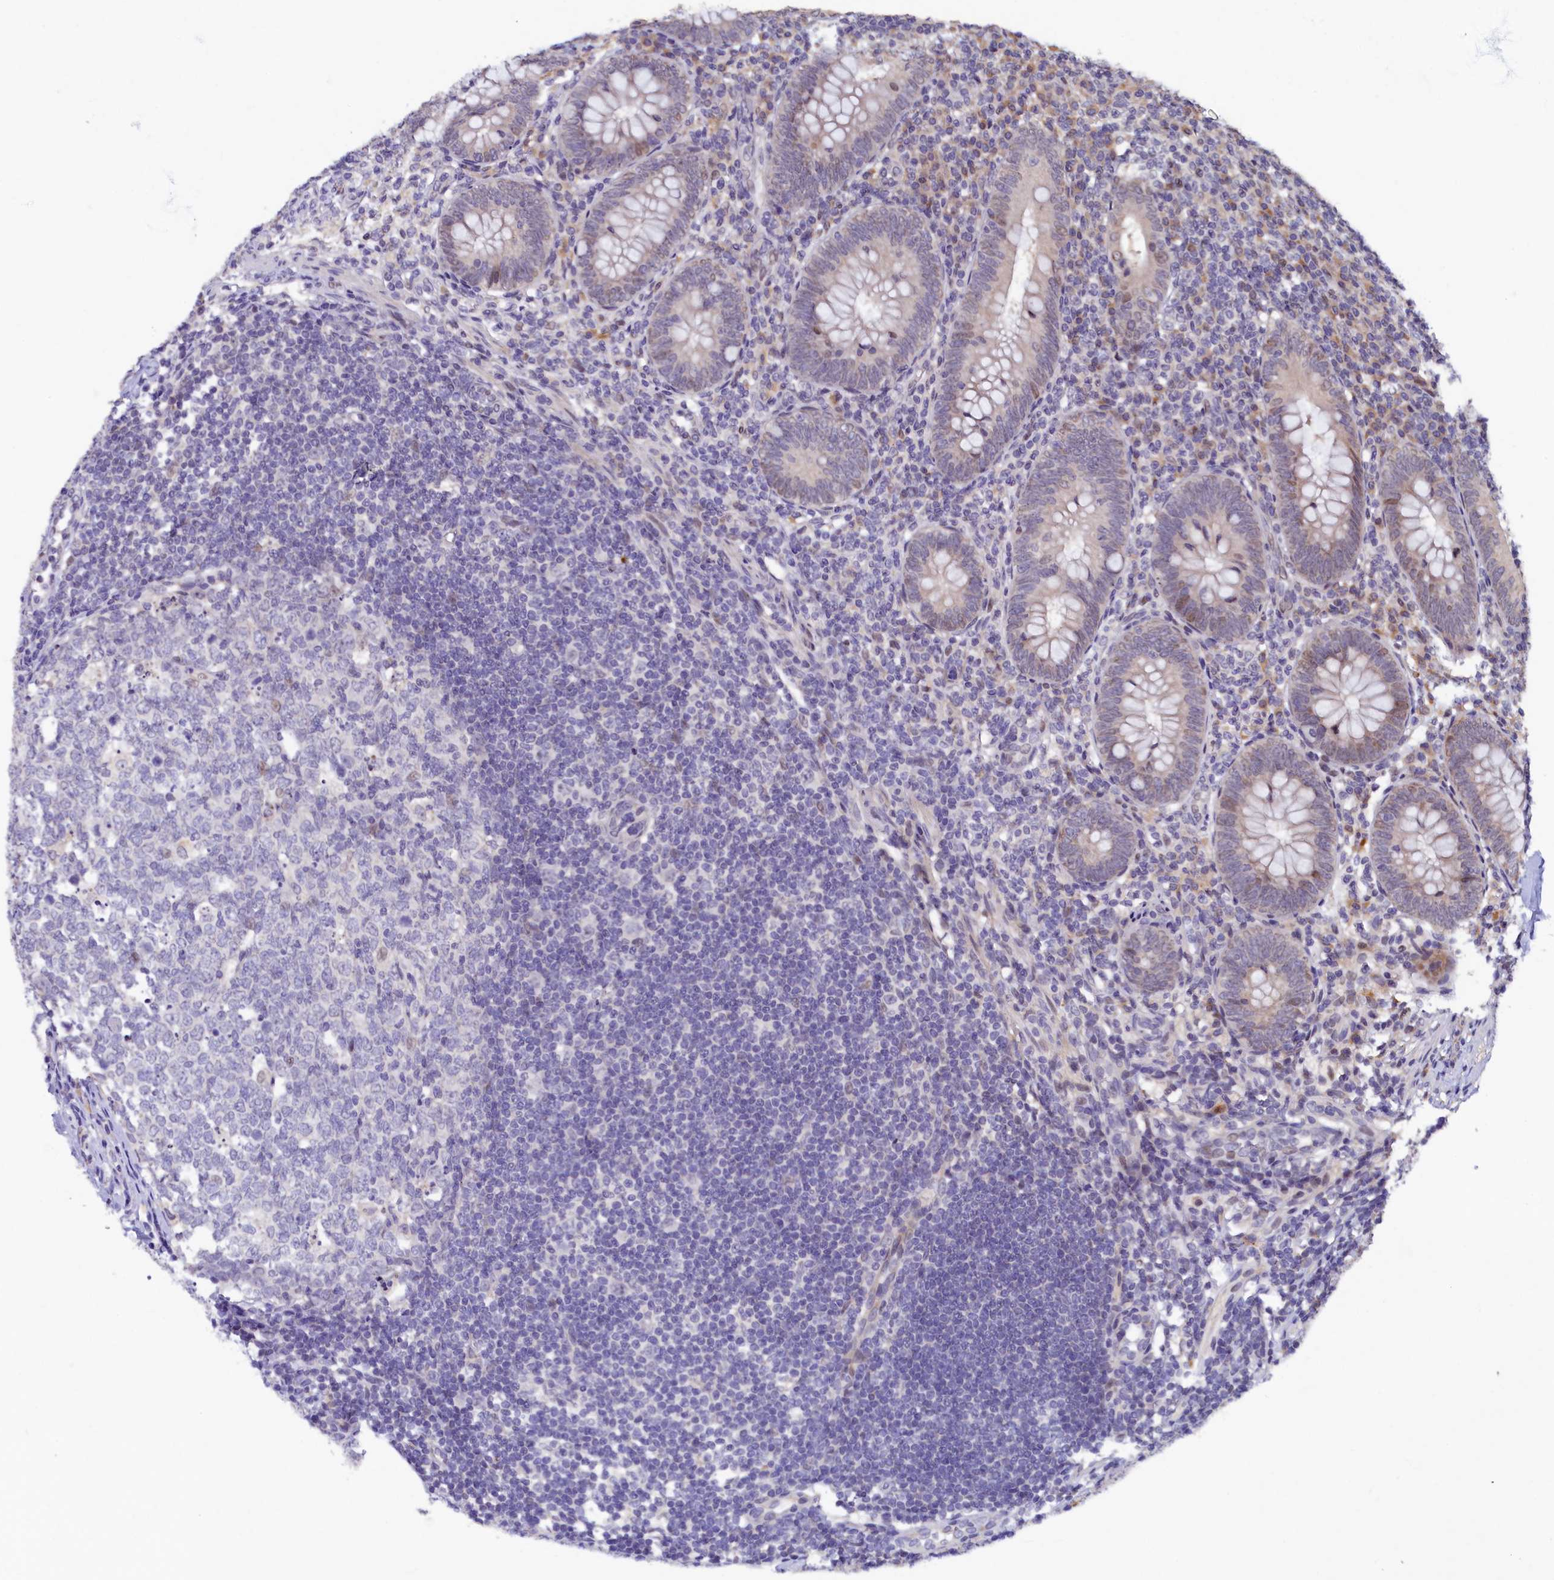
{"staining": {"intensity": "weak", "quantity": "<25%", "location": "nuclear"}, "tissue": "appendix", "cell_type": "Glandular cells", "image_type": "normal", "snomed": [{"axis": "morphology", "description": "Normal tissue, NOS"}, {"axis": "topography", "description": "Appendix"}], "caption": "IHC photomicrograph of normal appendix: appendix stained with DAB (3,3'-diaminobenzidine) reveals no significant protein positivity in glandular cells. (DAB (3,3'-diaminobenzidine) immunohistochemistry, high magnification).", "gene": "LATS2", "patient": {"sex": "male", "age": 14}}